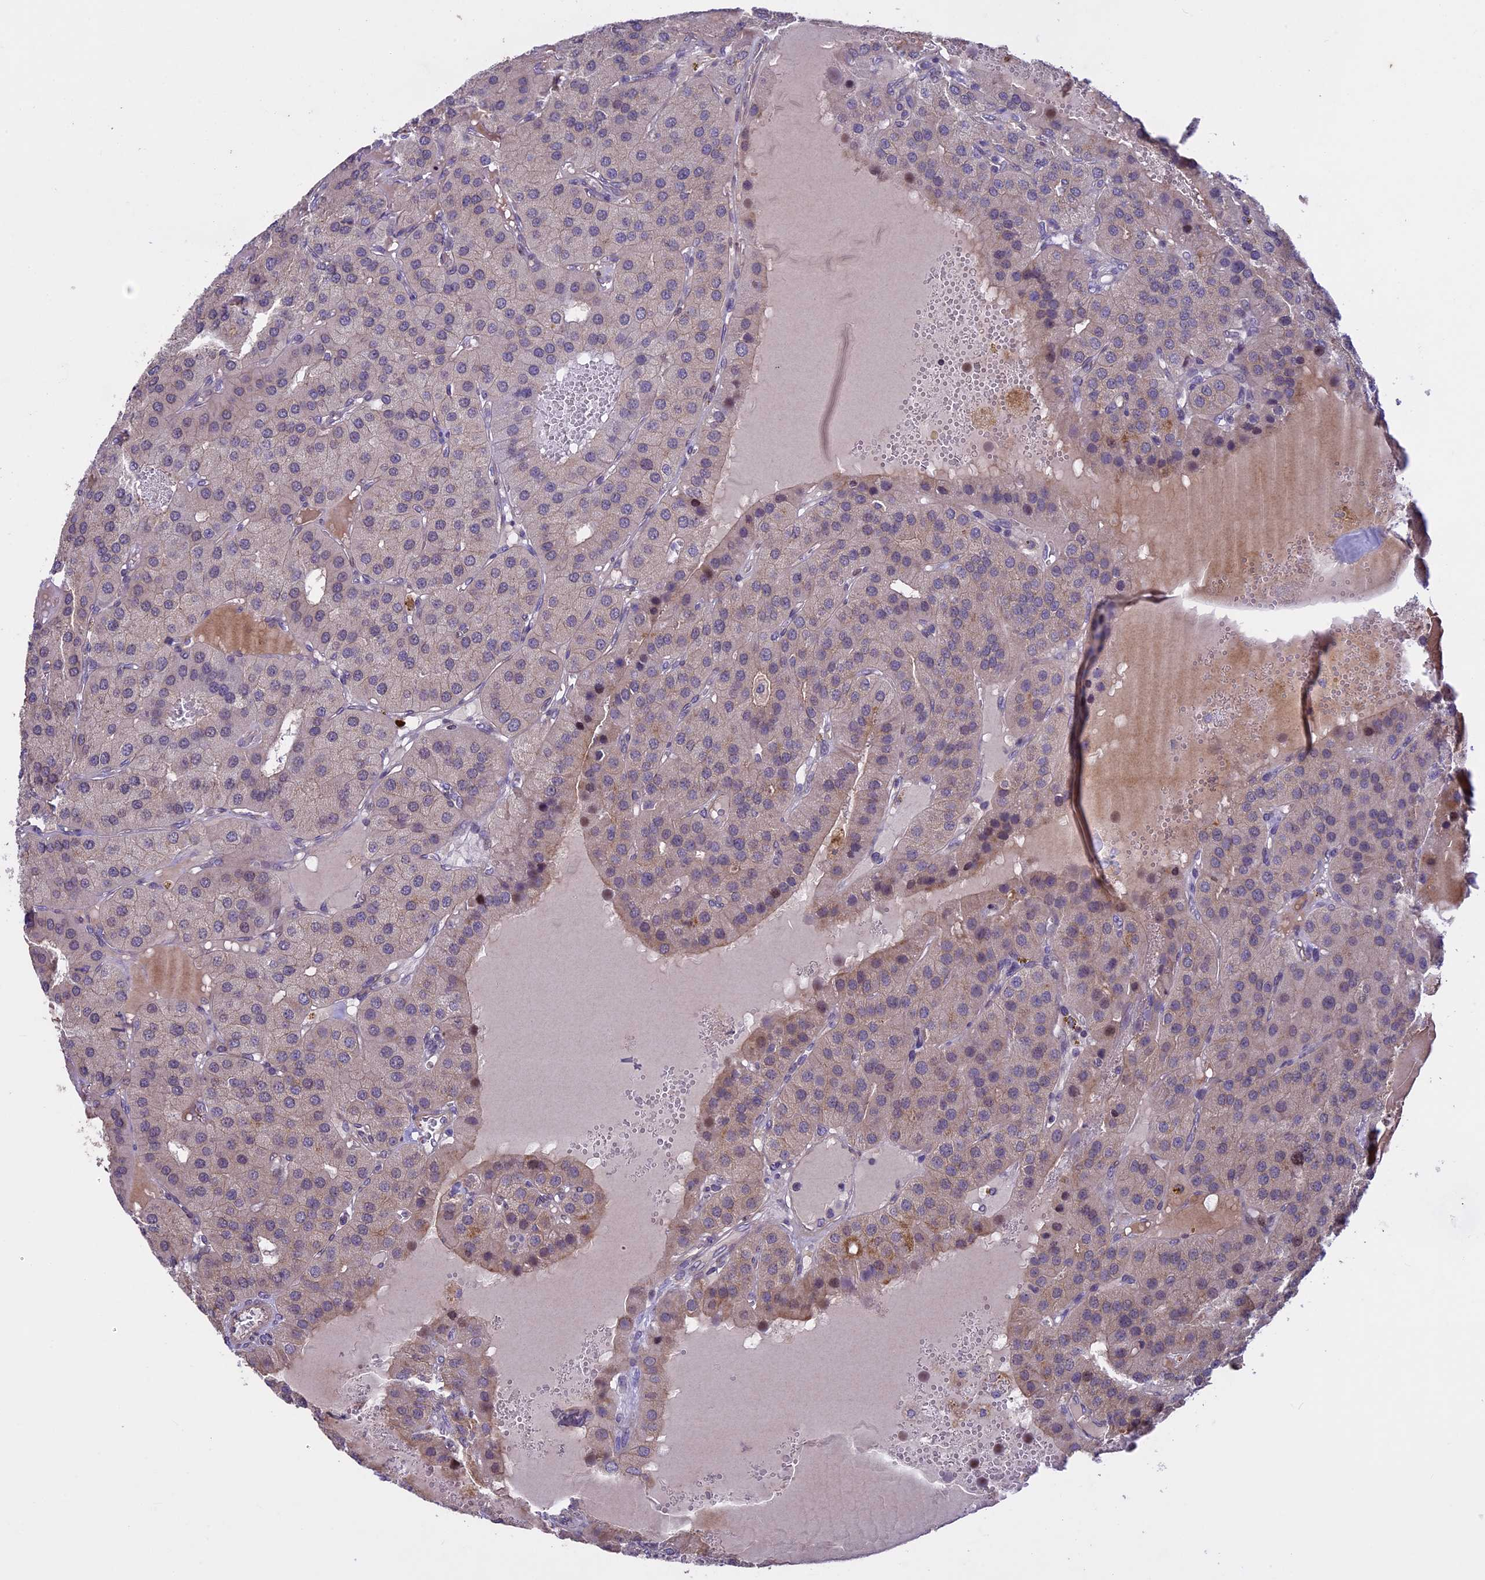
{"staining": {"intensity": "weak", "quantity": "<25%", "location": "cytoplasmic/membranous"}, "tissue": "parathyroid gland", "cell_type": "Glandular cells", "image_type": "normal", "snomed": [{"axis": "morphology", "description": "Normal tissue, NOS"}, {"axis": "morphology", "description": "Adenoma, NOS"}, {"axis": "topography", "description": "Parathyroid gland"}], "caption": "The immunohistochemistry micrograph has no significant expression in glandular cells of parathyroid gland.", "gene": "MAN2C1", "patient": {"sex": "female", "age": 86}}